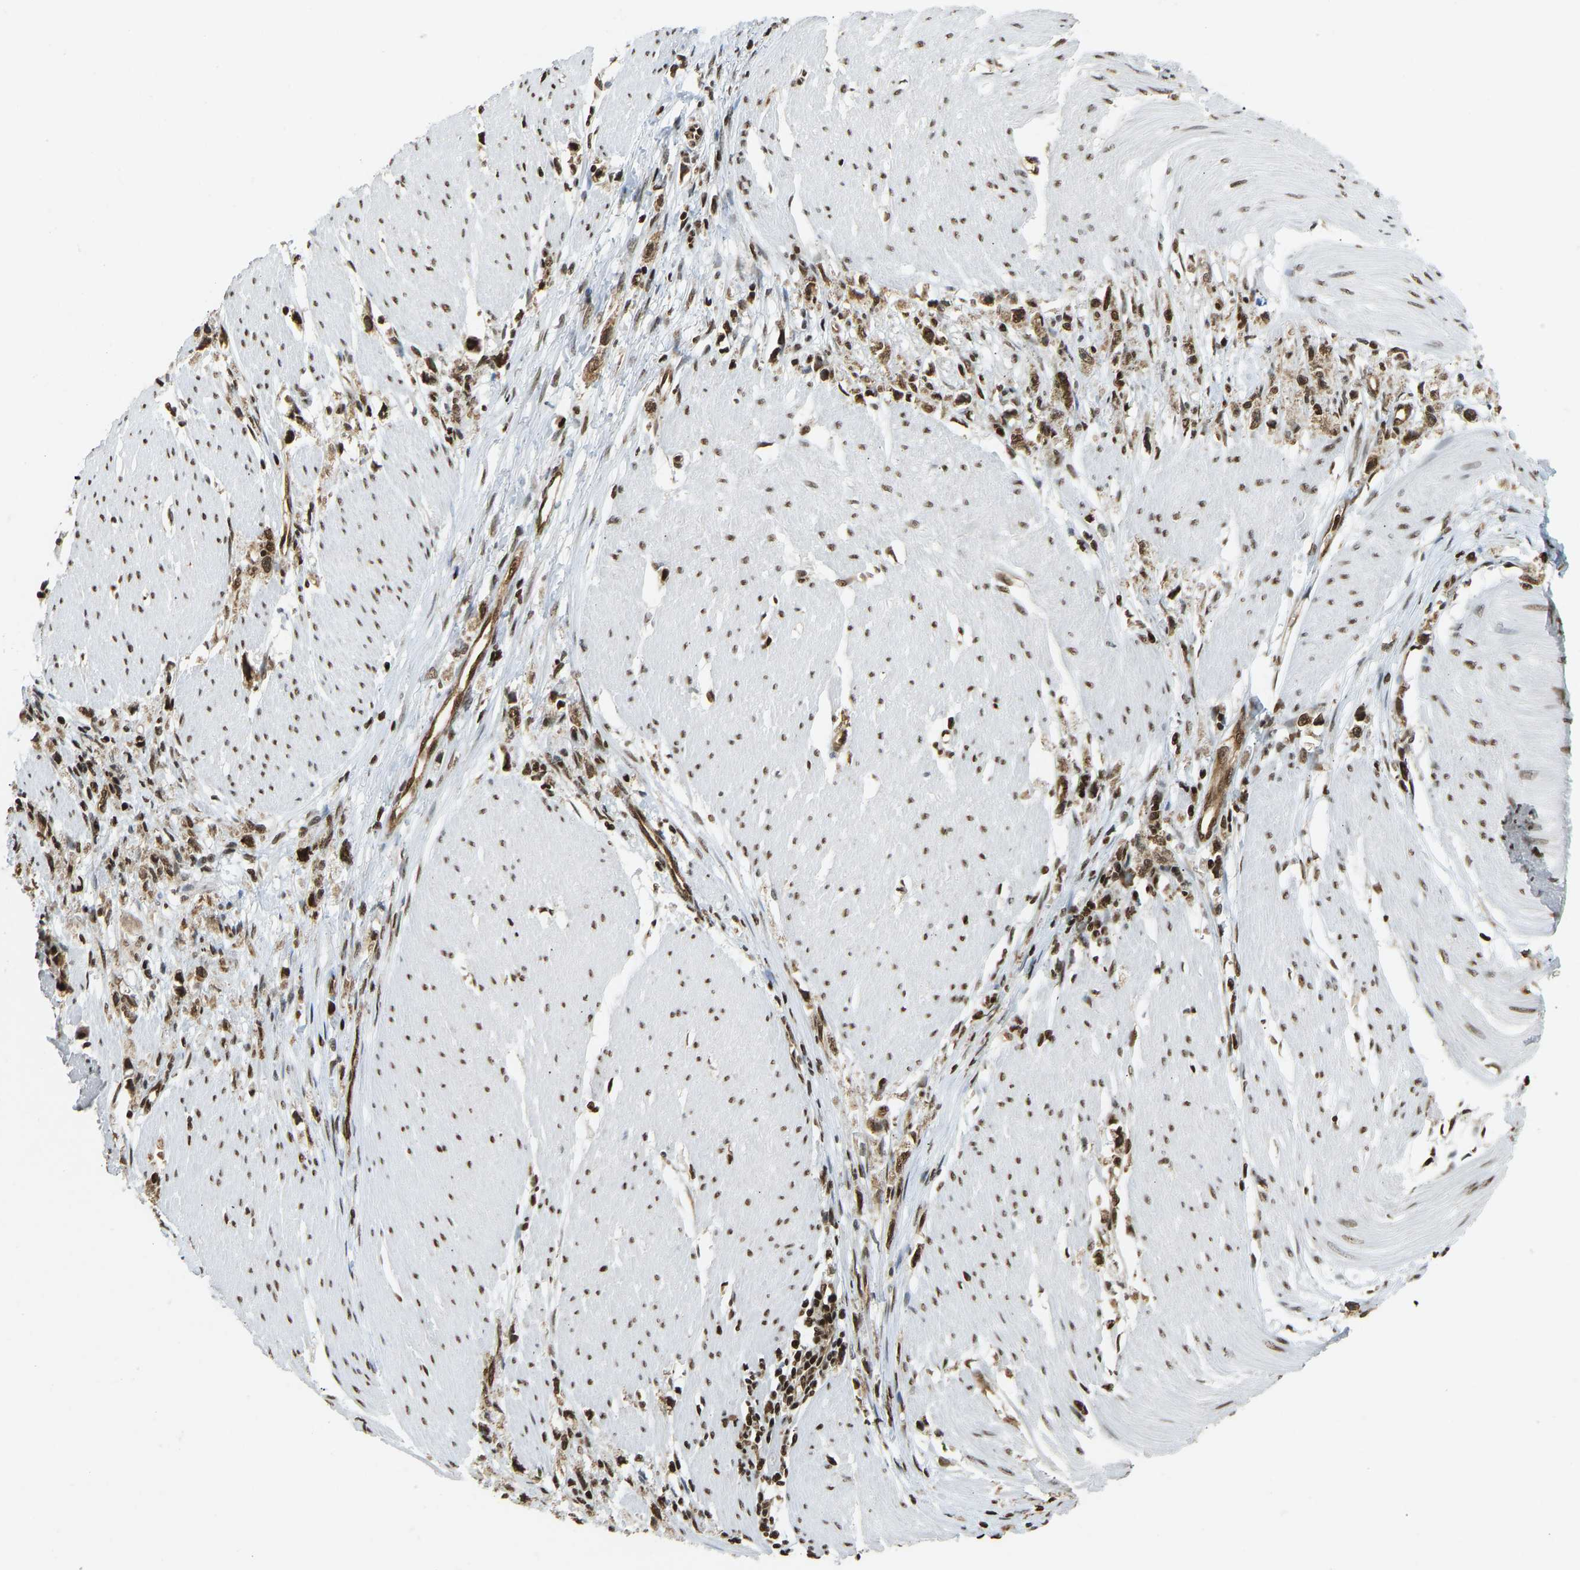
{"staining": {"intensity": "strong", "quantity": ">75%", "location": "nuclear"}, "tissue": "stomach cancer", "cell_type": "Tumor cells", "image_type": "cancer", "snomed": [{"axis": "morphology", "description": "Adenocarcinoma, NOS"}, {"axis": "topography", "description": "Stomach"}], "caption": "About >75% of tumor cells in human adenocarcinoma (stomach) reveal strong nuclear protein positivity as visualized by brown immunohistochemical staining.", "gene": "ZSCAN20", "patient": {"sex": "female", "age": 59}}